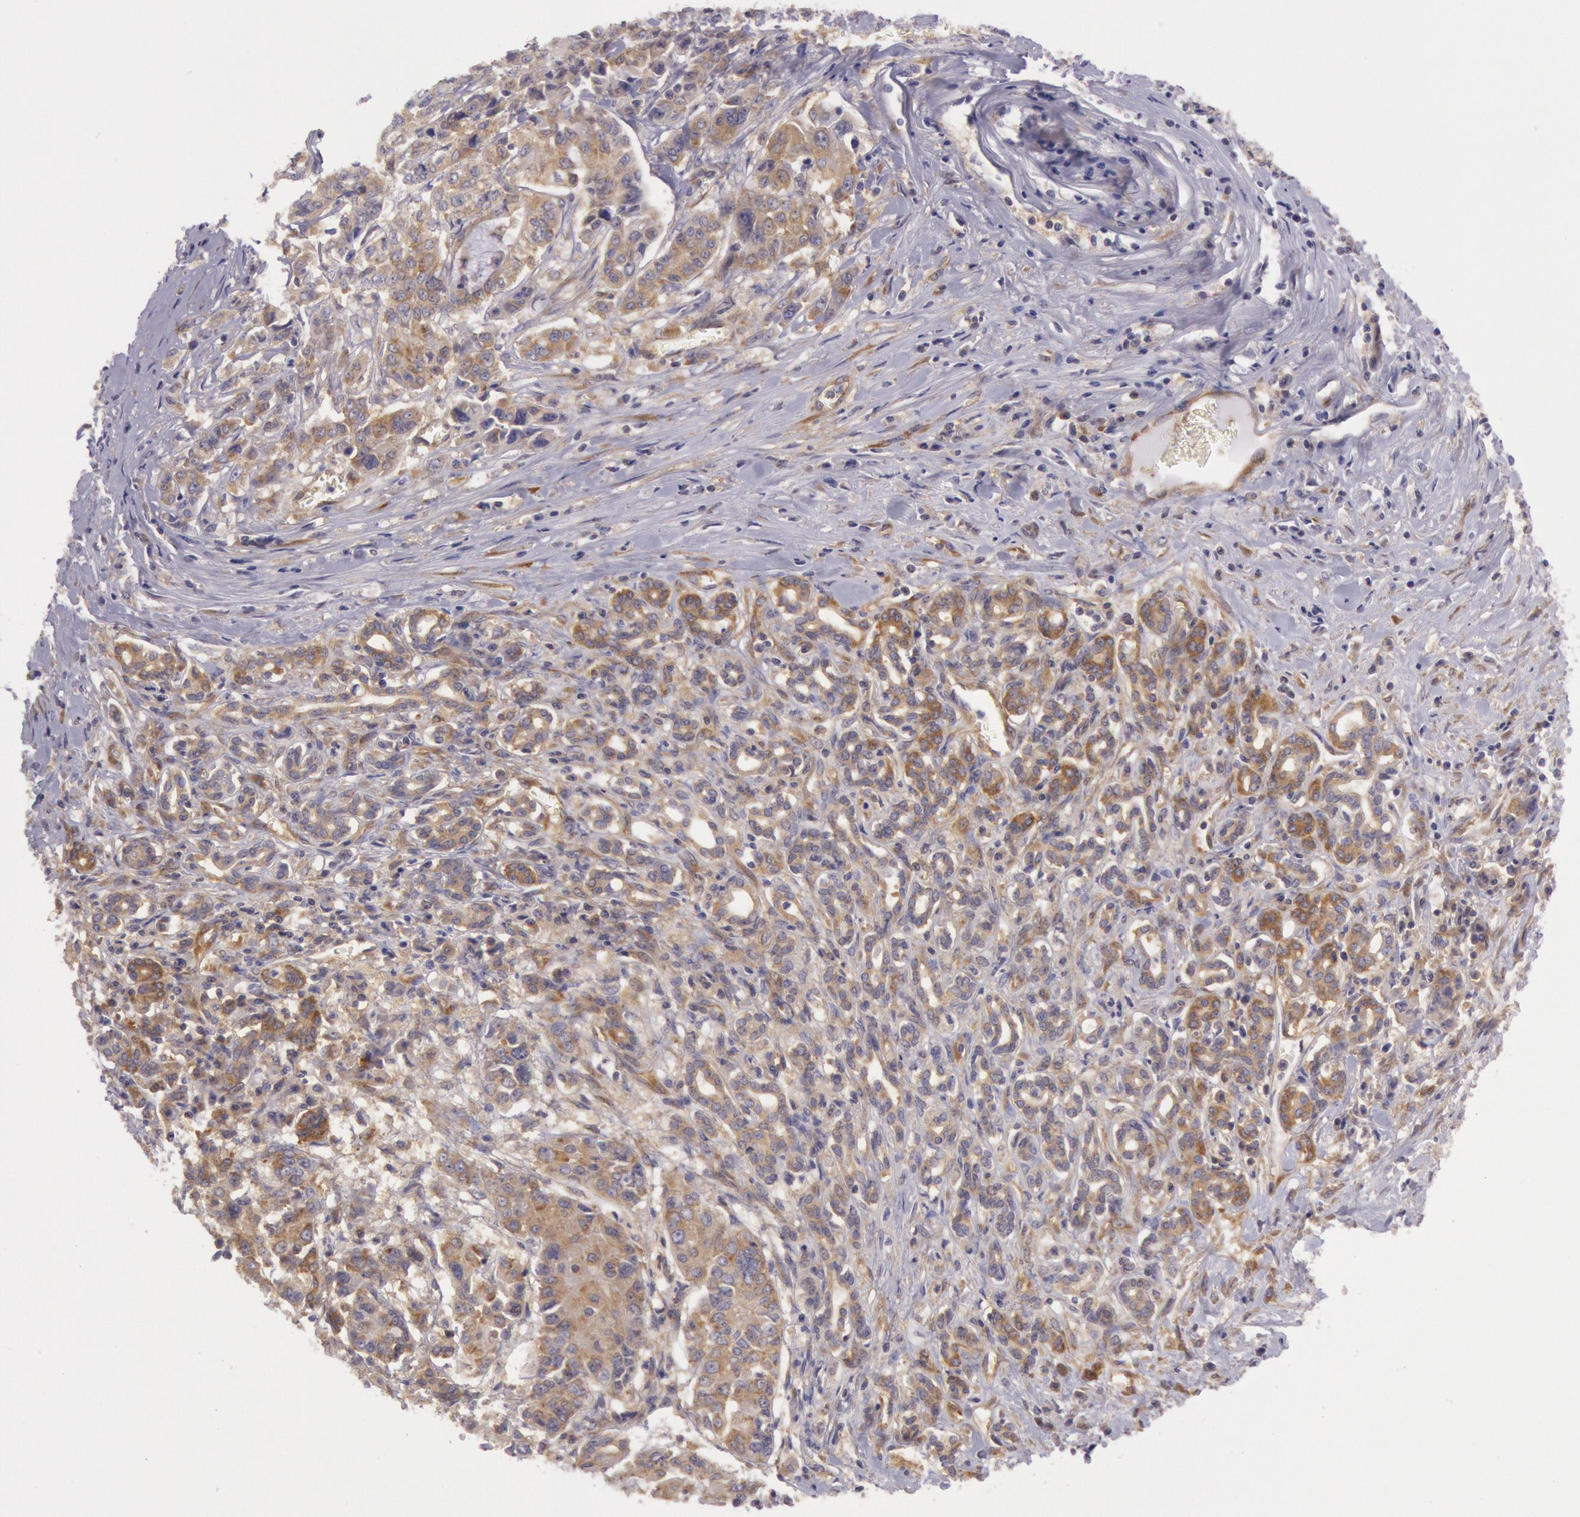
{"staining": {"intensity": "moderate", "quantity": "25%-75%", "location": "cytoplasmic/membranous"}, "tissue": "pancreatic cancer", "cell_type": "Tumor cells", "image_type": "cancer", "snomed": [{"axis": "morphology", "description": "Adenocarcinoma, NOS"}, {"axis": "topography", "description": "Pancreas"}], "caption": "There is medium levels of moderate cytoplasmic/membranous expression in tumor cells of pancreatic adenocarcinoma, as demonstrated by immunohistochemical staining (brown color).", "gene": "CHUK", "patient": {"sex": "female", "age": 52}}